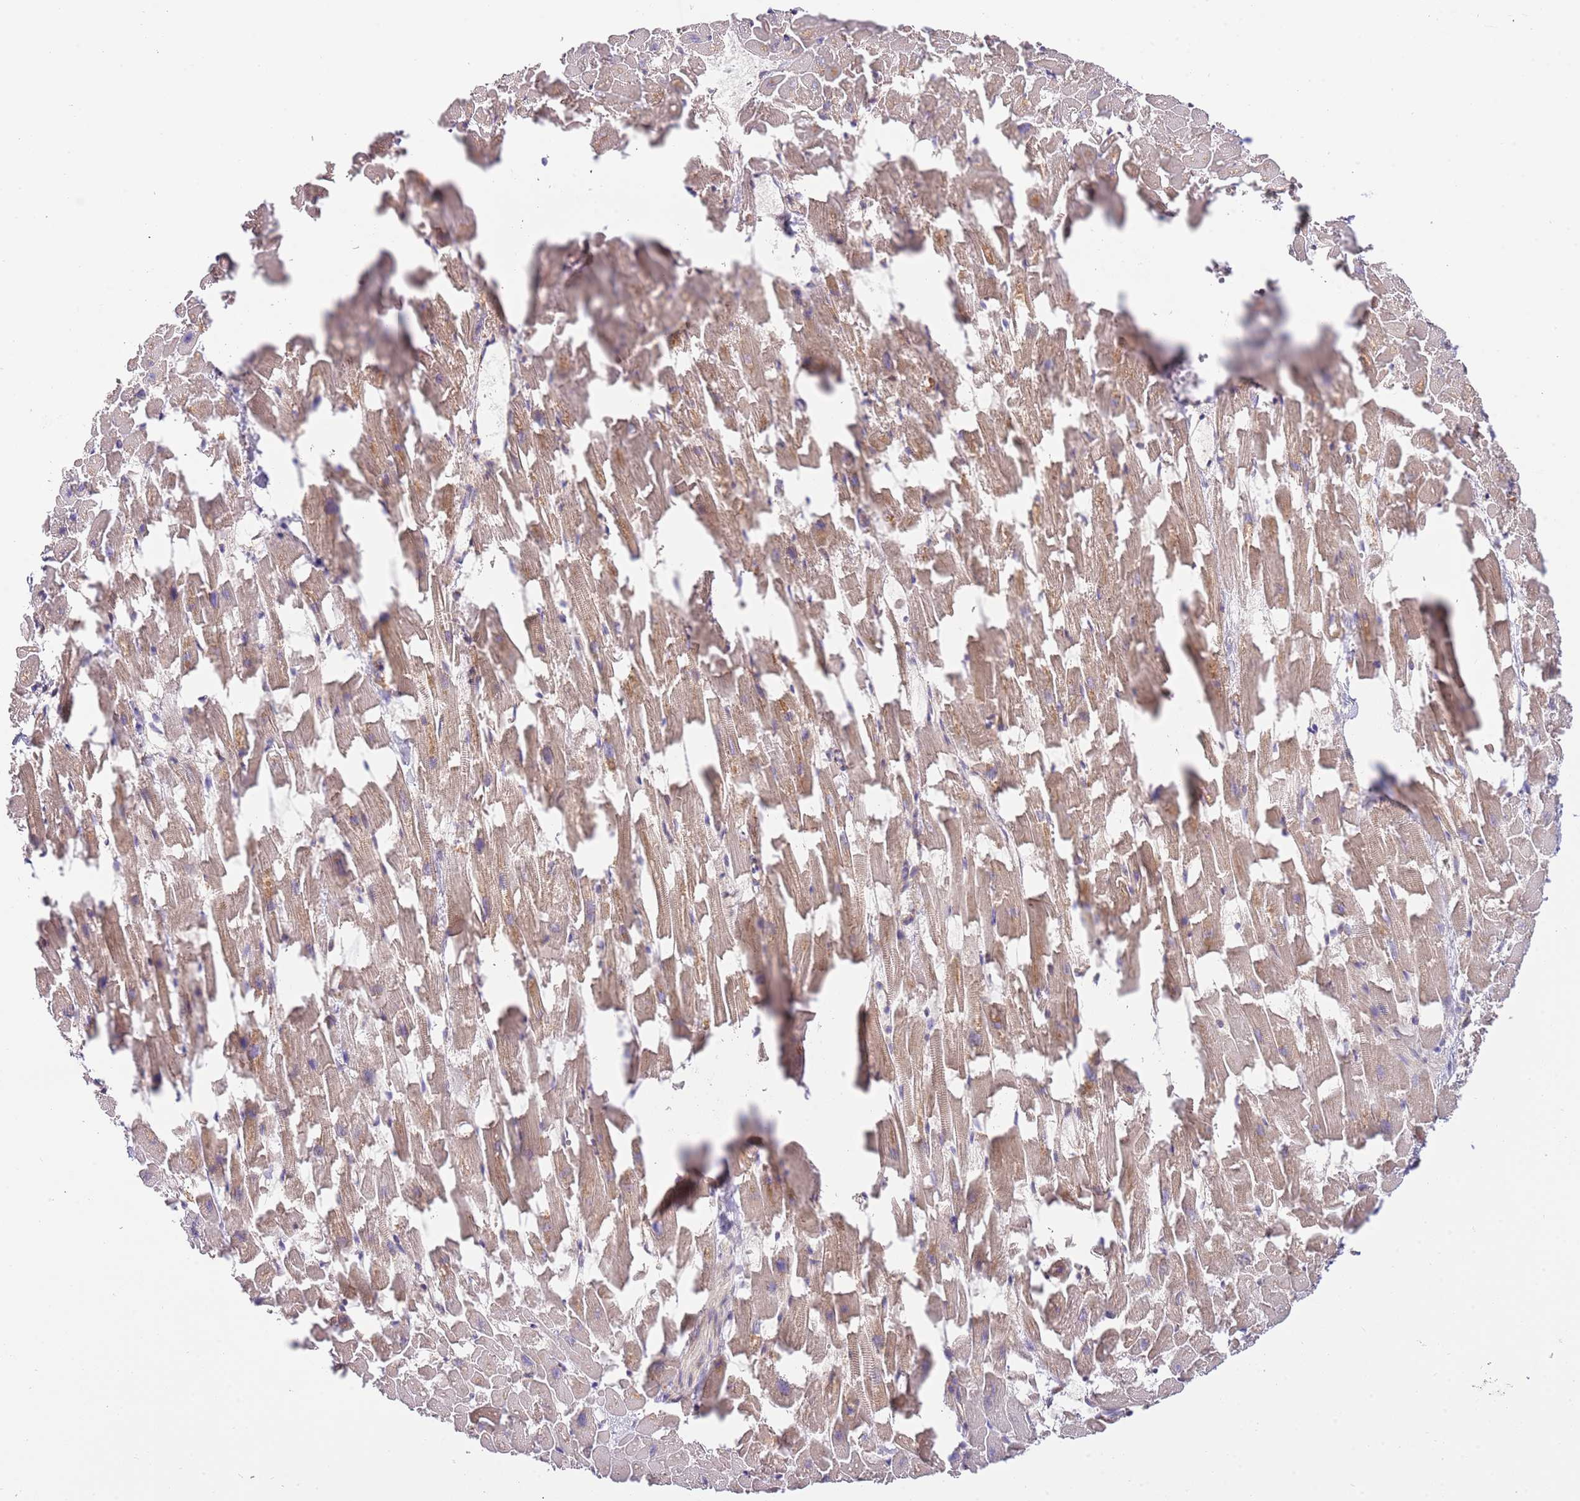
{"staining": {"intensity": "moderate", "quantity": ">75%", "location": "cytoplasmic/membranous"}, "tissue": "heart muscle", "cell_type": "Cardiomyocytes", "image_type": "normal", "snomed": [{"axis": "morphology", "description": "Normal tissue, NOS"}, {"axis": "topography", "description": "Heart"}], "caption": "IHC histopathology image of normal human heart muscle stained for a protein (brown), which displays medium levels of moderate cytoplasmic/membranous expression in approximately >75% of cardiomyocytes.", "gene": "RIF1", "patient": {"sex": "female", "age": 64}}